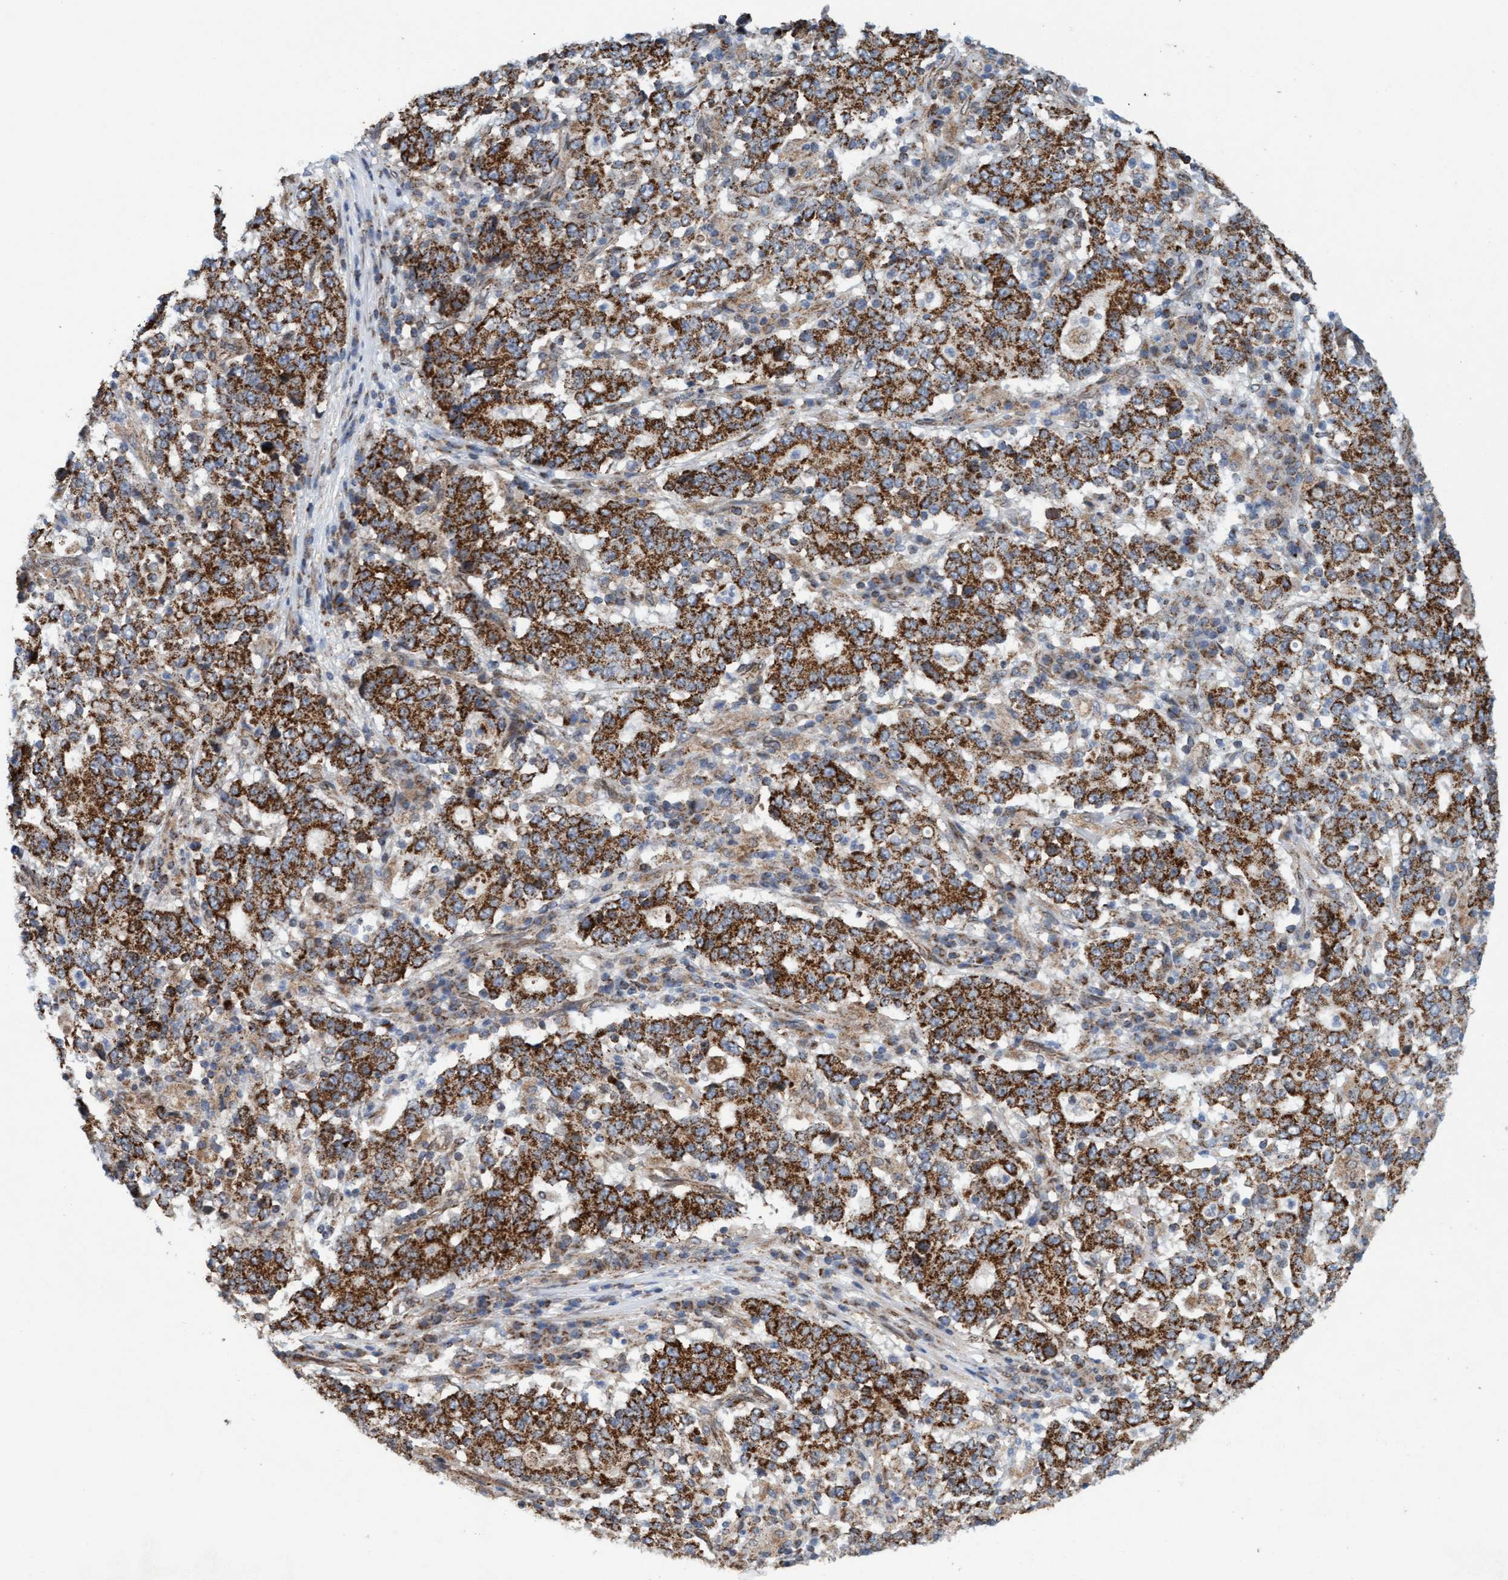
{"staining": {"intensity": "strong", "quantity": ">75%", "location": "cytoplasmic/membranous"}, "tissue": "stomach cancer", "cell_type": "Tumor cells", "image_type": "cancer", "snomed": [{"axis": "morphology", "description": "Adenocarcinoma, NOS"}, {"axis": "topography", "description": "Stomach"}], "caption": "Immunohistochemical staining of human stomach adenocarcinoma shows high levels of strong cytoplasmic/membranous positivity in approximately >75% of tumor cells.", "gene": "MRPS23", "patient": {"sex": "male", "age": 59}}